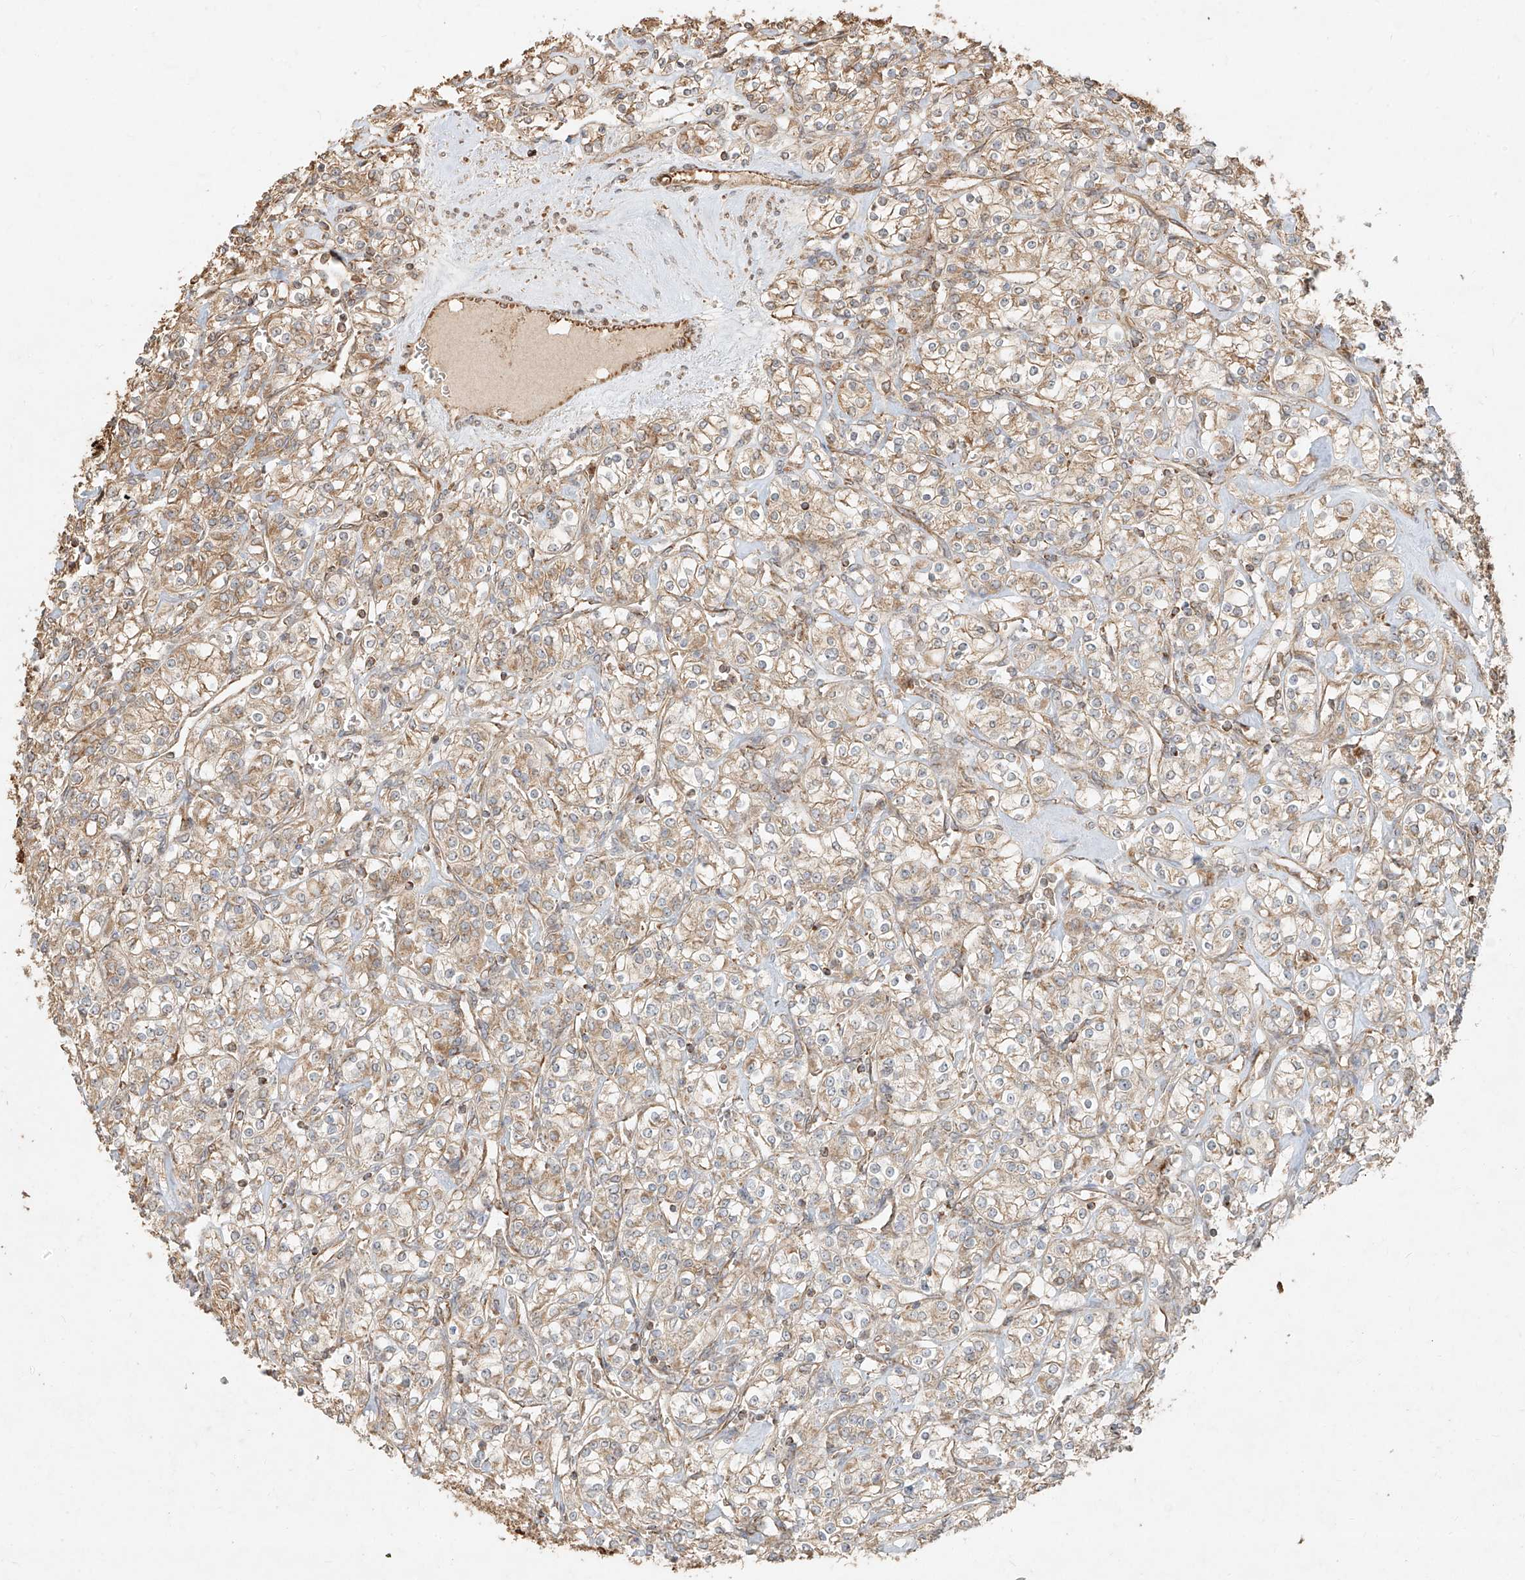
{"staining": {"intensity": "weak", "quantity": ">75%", "location": "cytoplasmic/membranous"}, "tissue": "renal cancer", "cell_type": "Tumor cells", "image_type": "cancer", "snomed": [{"axis": "morphology", "description": "Adenocarcinoma, NOS"}, {"axis": "topography", "description": "Kidney"}], "caption": "The immunohistochemical stain labels weak cytoplasmic/membranous staining in tumor cells of renal adenocarcinoma tissue.", "gene": "EFNB1", "patient": {"sex": "male", "age": 77}}